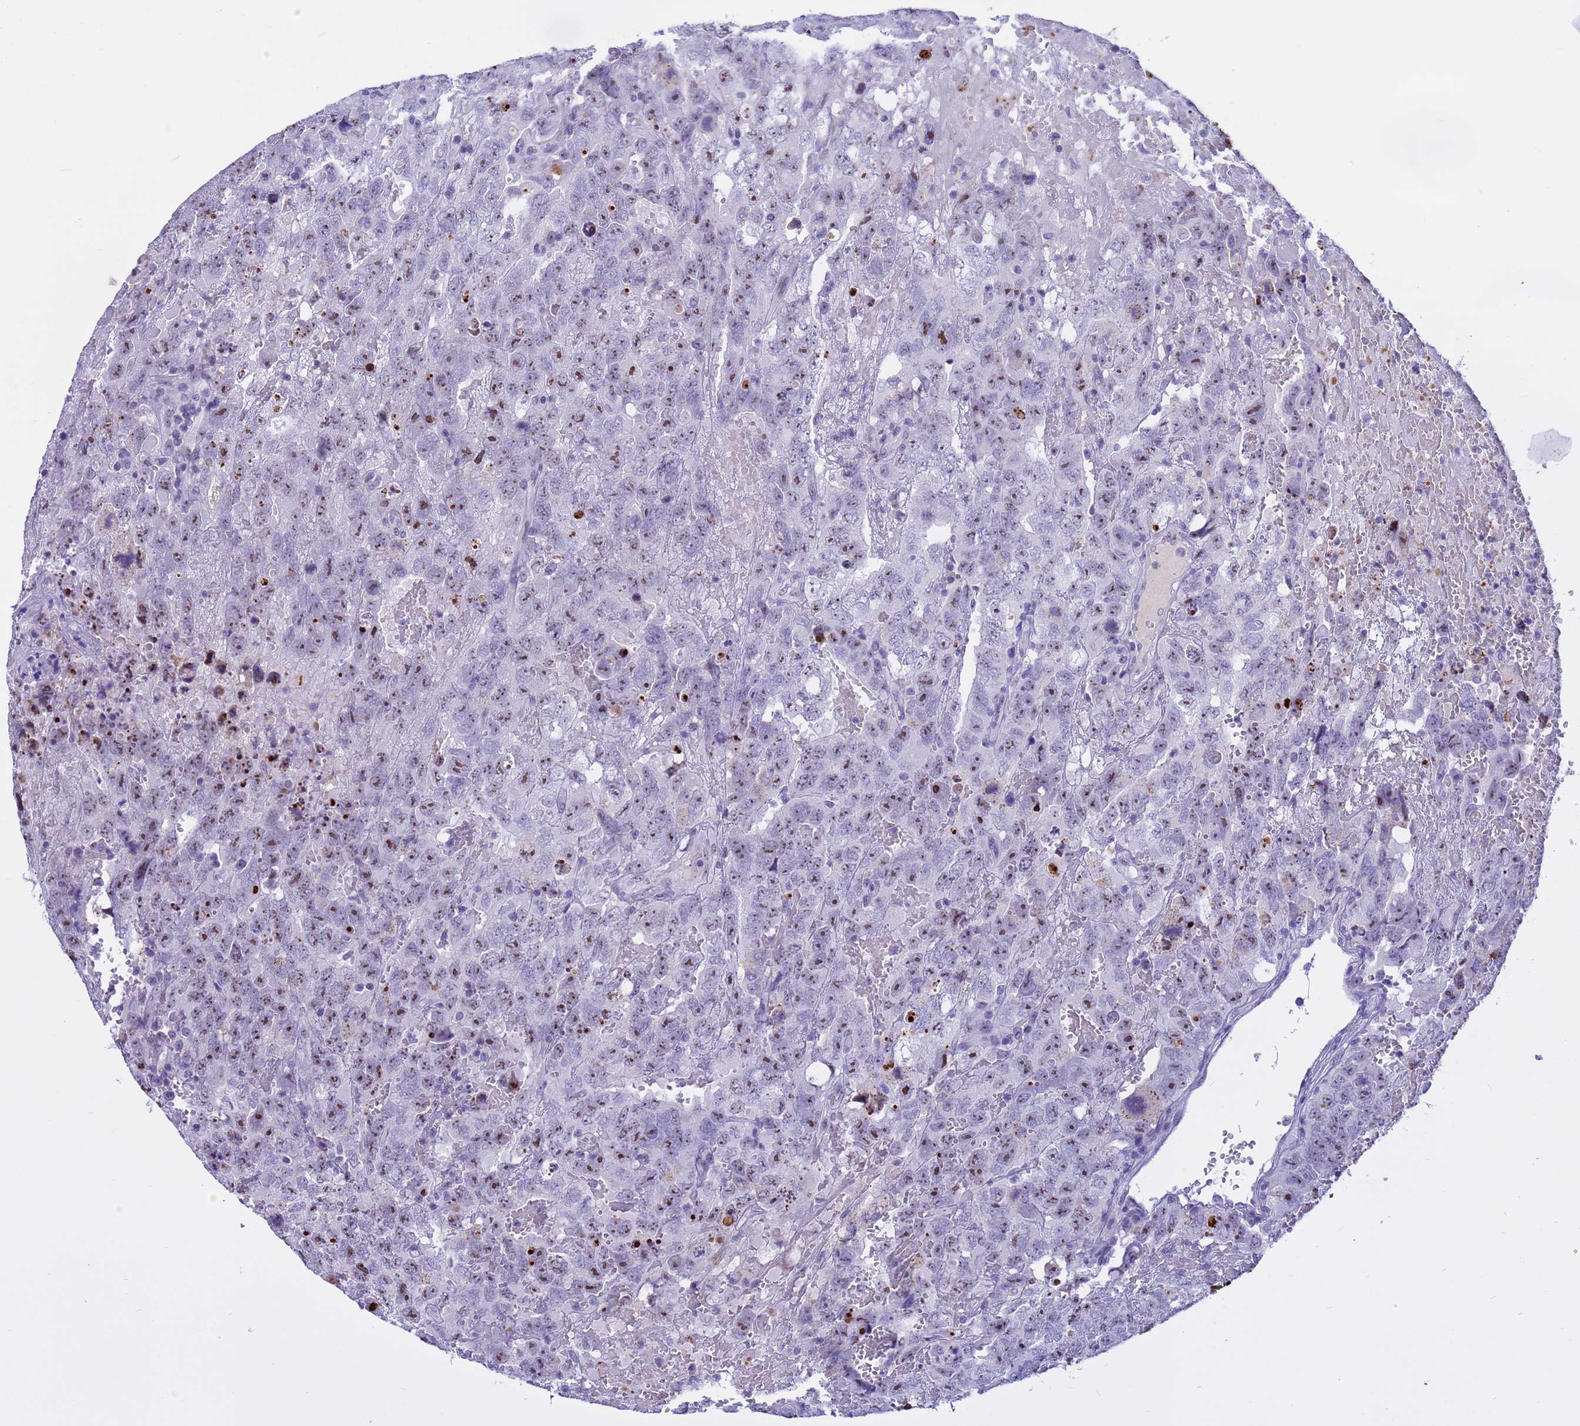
{"staining": {"intensity": "moderate", "quantity": "<25%", "location": "nuclear"}, "tissue": "testis cancer", "cell_type": "Tumor cells", "image_type": "cancer", "snomed": [{"axis": "morphology", "description": "Carcinoma, Embryonal, NOS"}, {"axis": "topography", "description": "Testis"}], "caption": "Immunohistochemical staining of testis cancer reveals low levels of moderate nuclear positivity in approximately <25% of tumor cells.", "gene": "DMRTC2", "patient": {"sex": "male", "age": 45}}